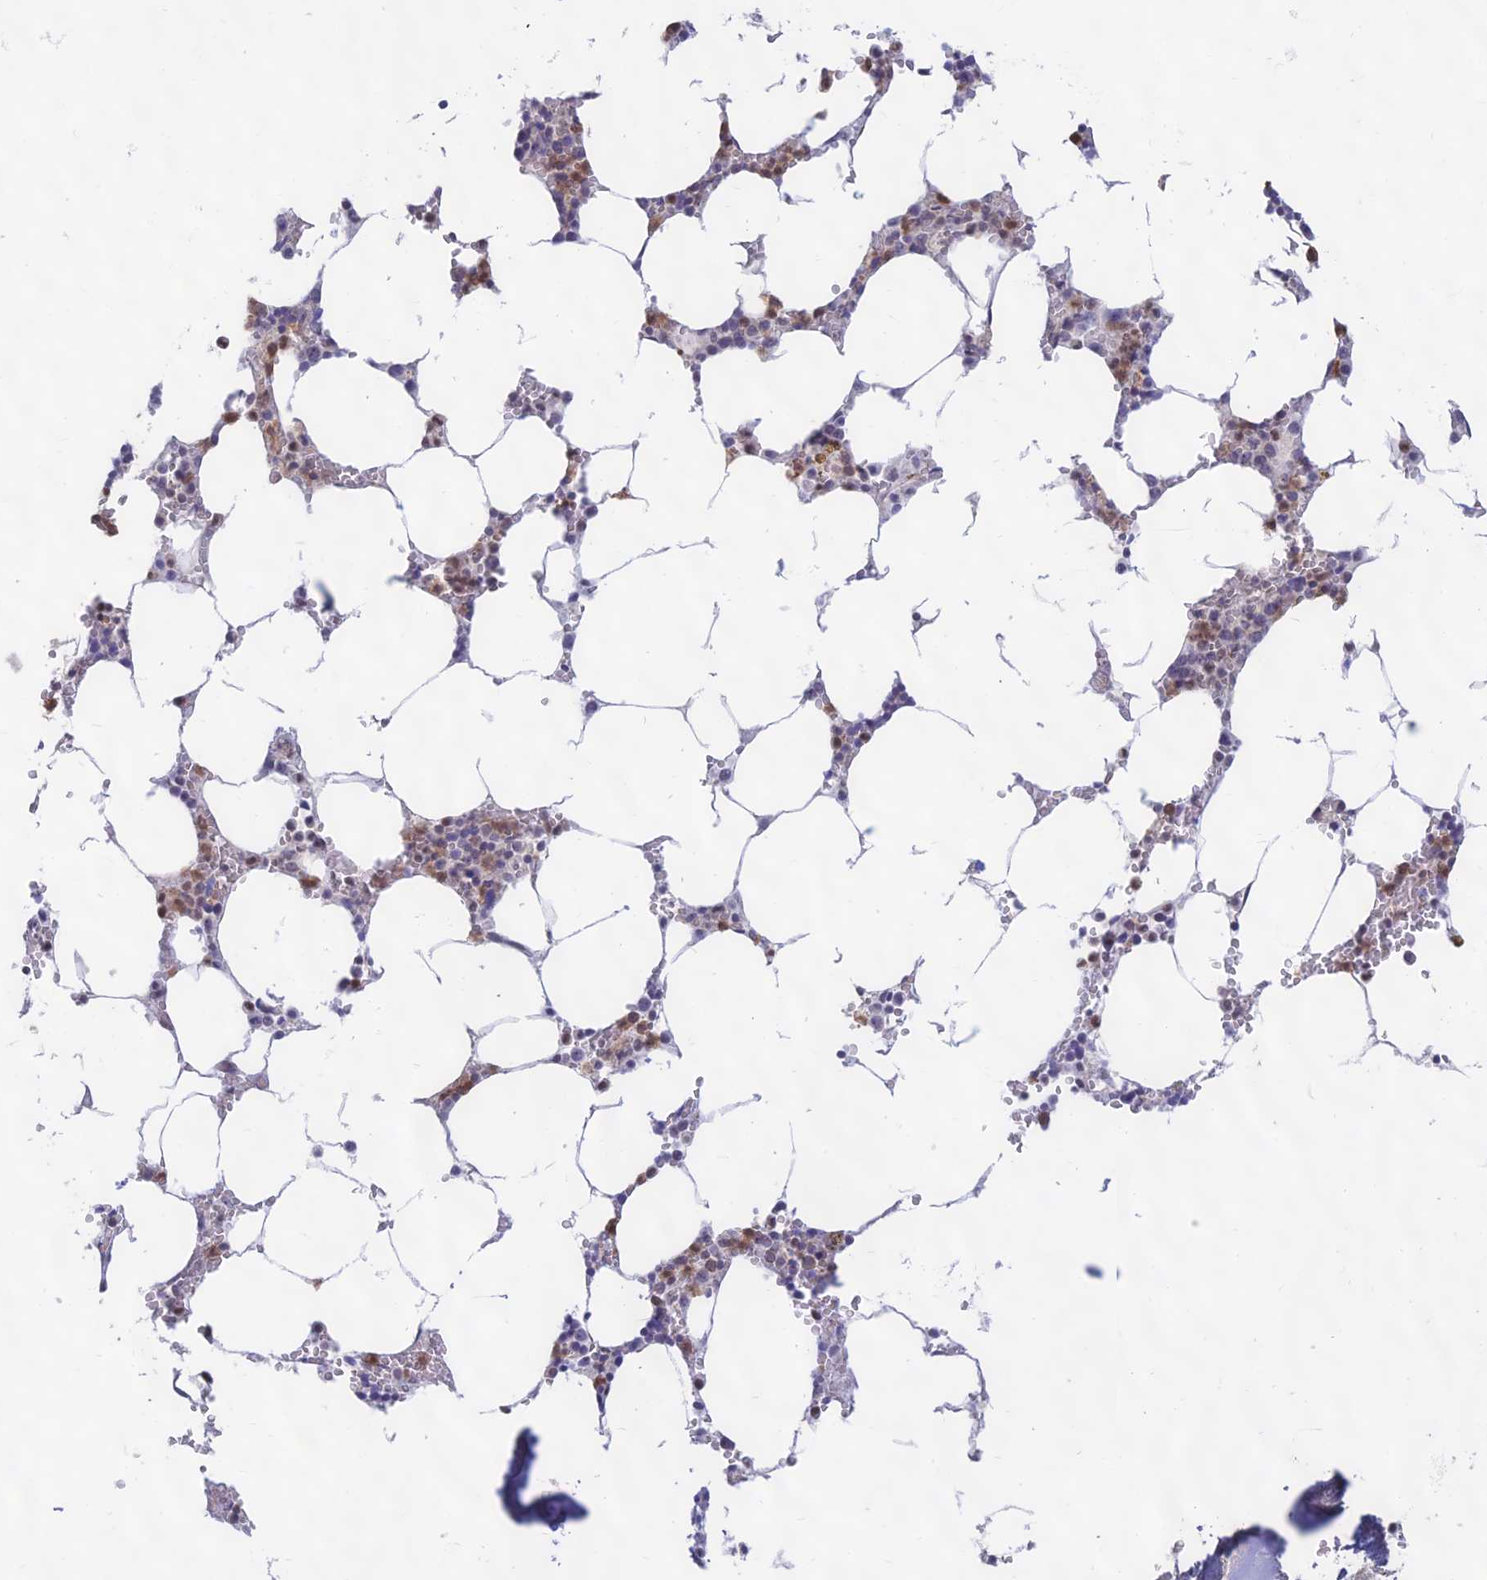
{"staining": {"intensity": "moderate", "quantity": "<25%", "location": "cytoplasmic/membranous,nuclear"}, "tissue": "bone marrow", "cell_type": "Hematopoietic cells", "image_type": "normal", "snomed": [{"axis": "morphology", "description": "Normal tissue, NOS"}, {"axis": "topography", "description": "Bone marrow"}], "caption": "Protein expression analysis of unremarkable bone marrow demonstrates moderate cytoplasmic/membranous,nuclear expression in approximately <25% of hematopoietic cells. (brown staining indicates protein expression, while blue staining denotes nuclei).", "gene": "KRR1", "patient": {"sex": "male", "age": 70}}